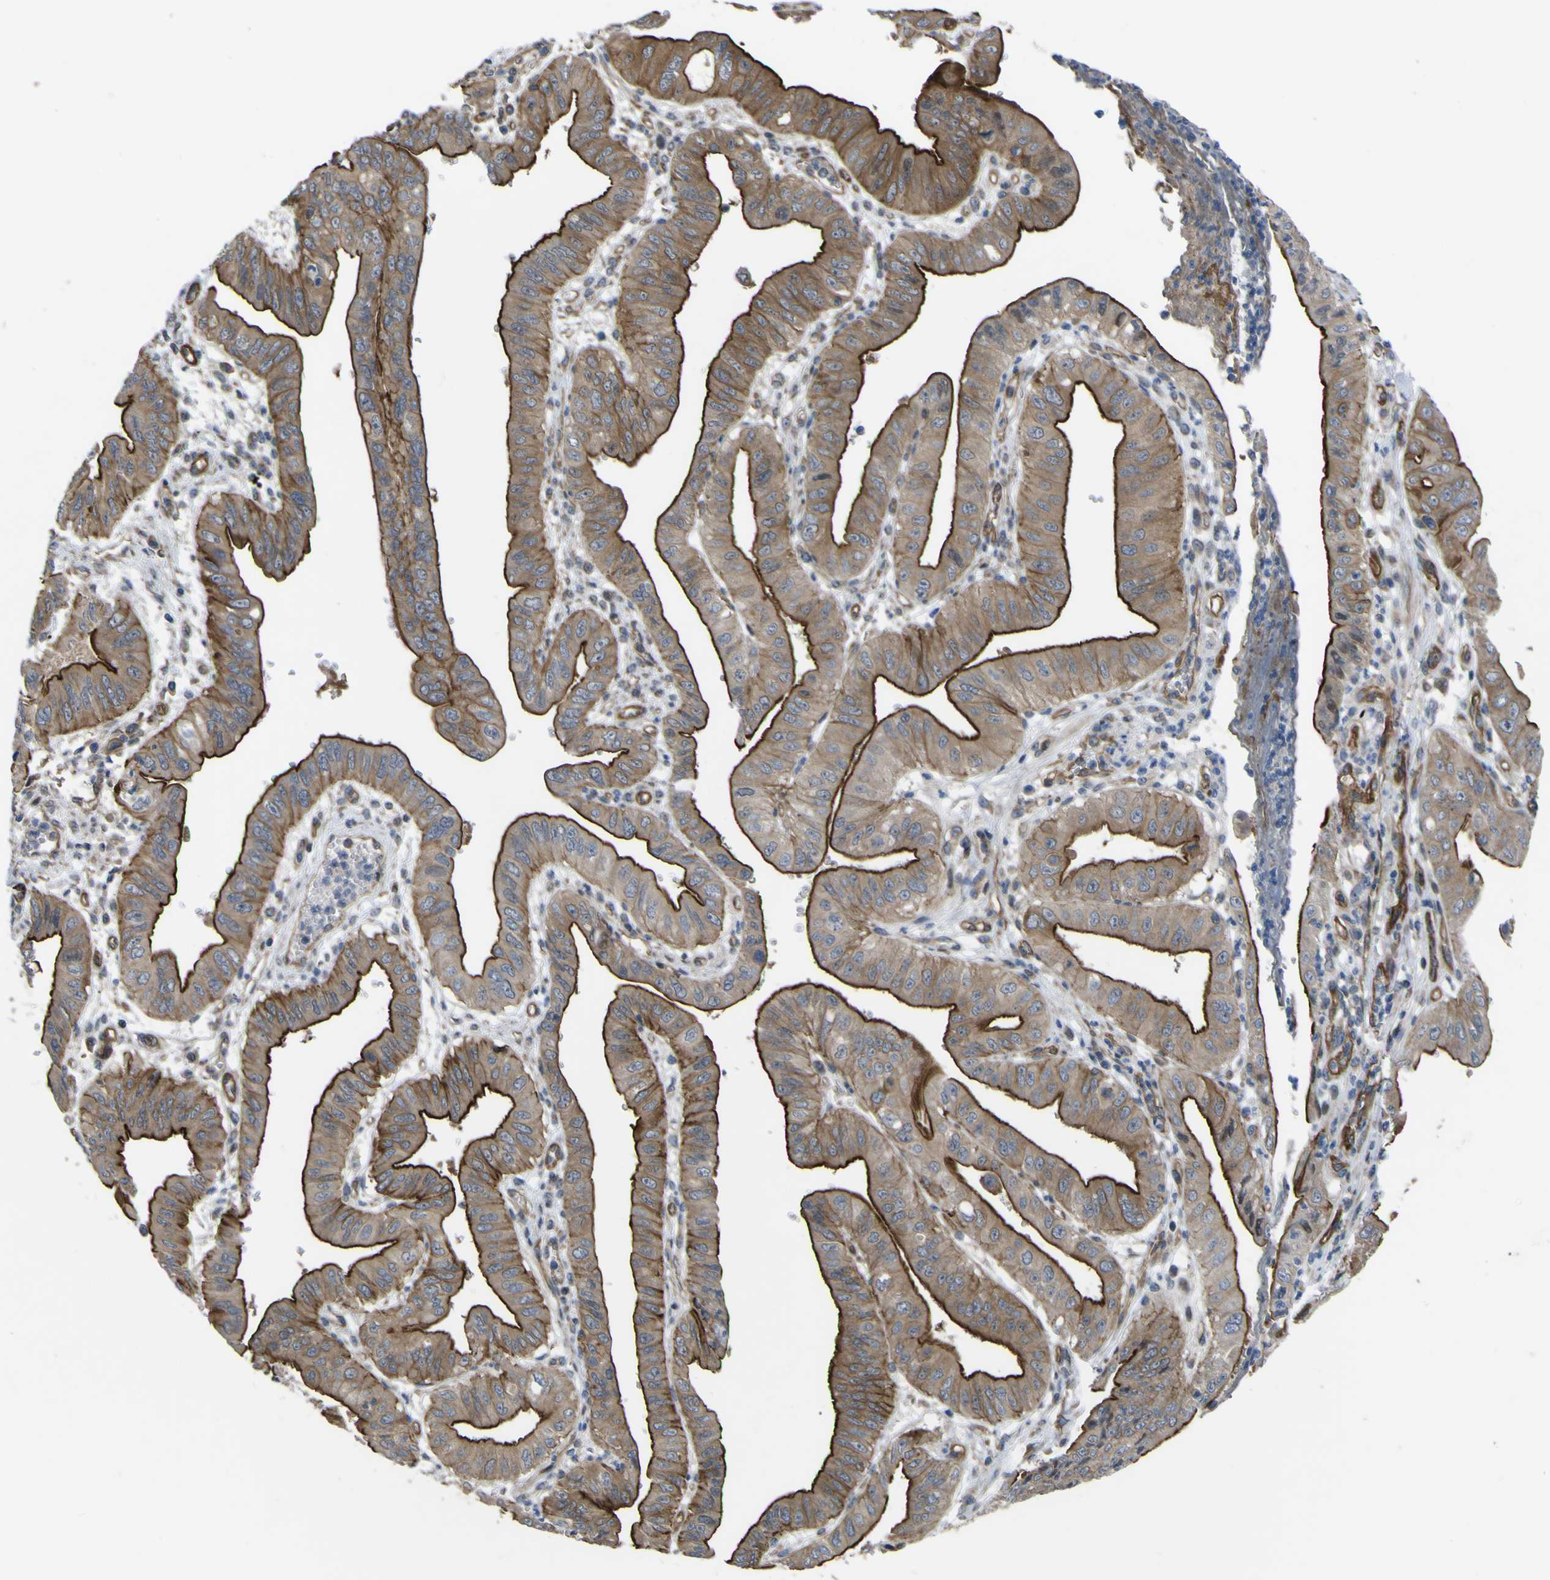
{"staining": {"intensity": "moderate", "quantity": ">75%", "location": "cytoplasmic/membranous"}, "tissue": "pancreatic cancer", "cell_type": "Tumor cells", "image_type": "cancer", "snomed": [{"axis": "morphology", "description": "Normal tissue, NOS"}, {"axis": "topography", "description": "Lymph node"}], "caption": "Immunohistochemistry of human pancreatic cancer reveals medium levels of moderate cytoplasmic/membranous staining in approximately >75% of tumor cells.", "gene": "FBXO30", "patient": {"sex": "male", "age": 50}}